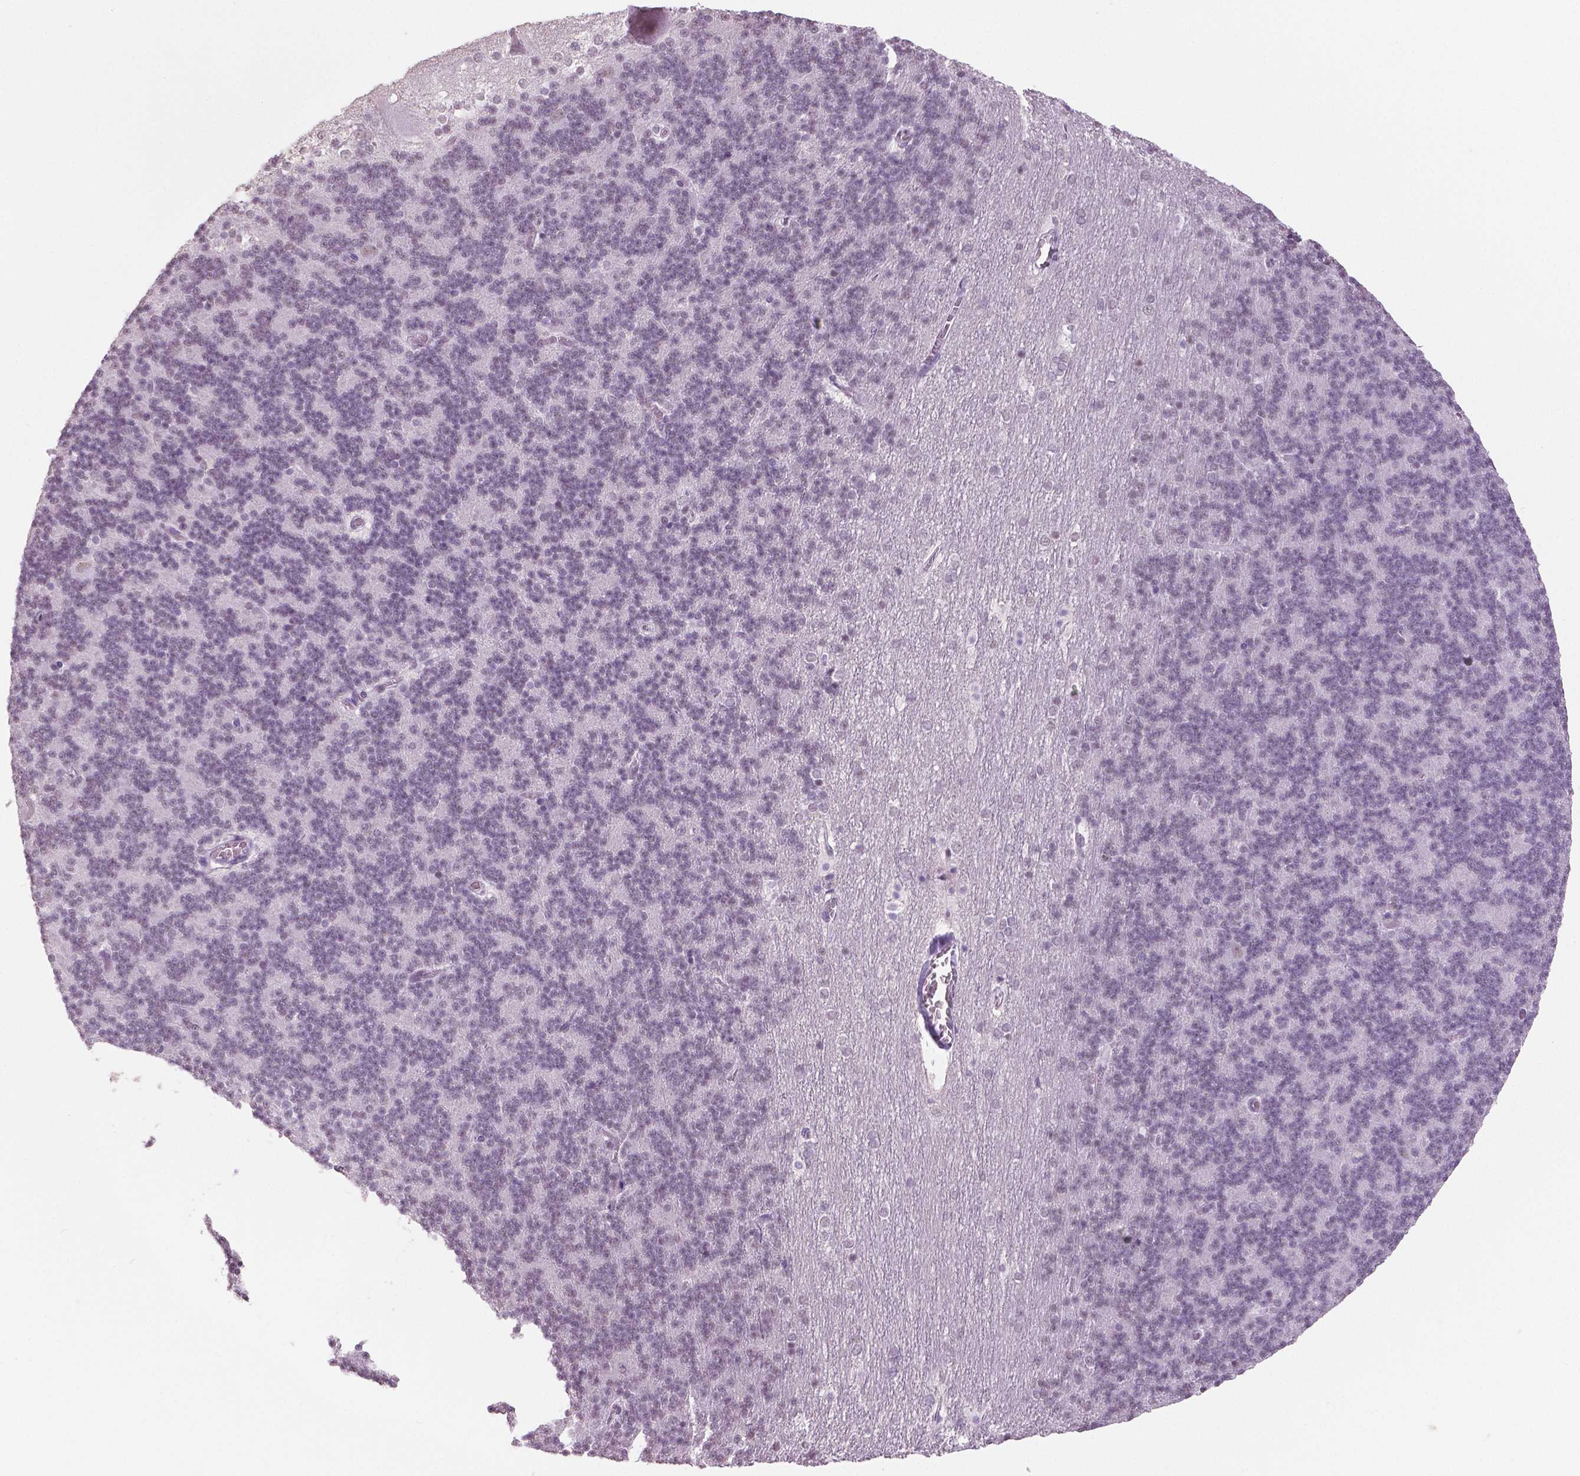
{"staining": {"intensity": "negative", "quantity": "none", "location": "none"}, "tissue": "cerebellum", "cell_type": "Cells in granular layer", "image_type": "normal", "snomed": [{"axis": "morphology", "description": "Normal tissue, NOS"}, {"axis": "topography", "description": "Cerebellum"}], "caption": "Immunohistochemical staining of normal cerebellum shows no significant positivity in cells in granular layer. (Stains: DAB immunohistochemistry with hematoxylin counter stain, Microscopy: brightfield microscopy at high magnification).", "gene": "IGF2BP1", "patient": {"sex": "female", "age": 19}}